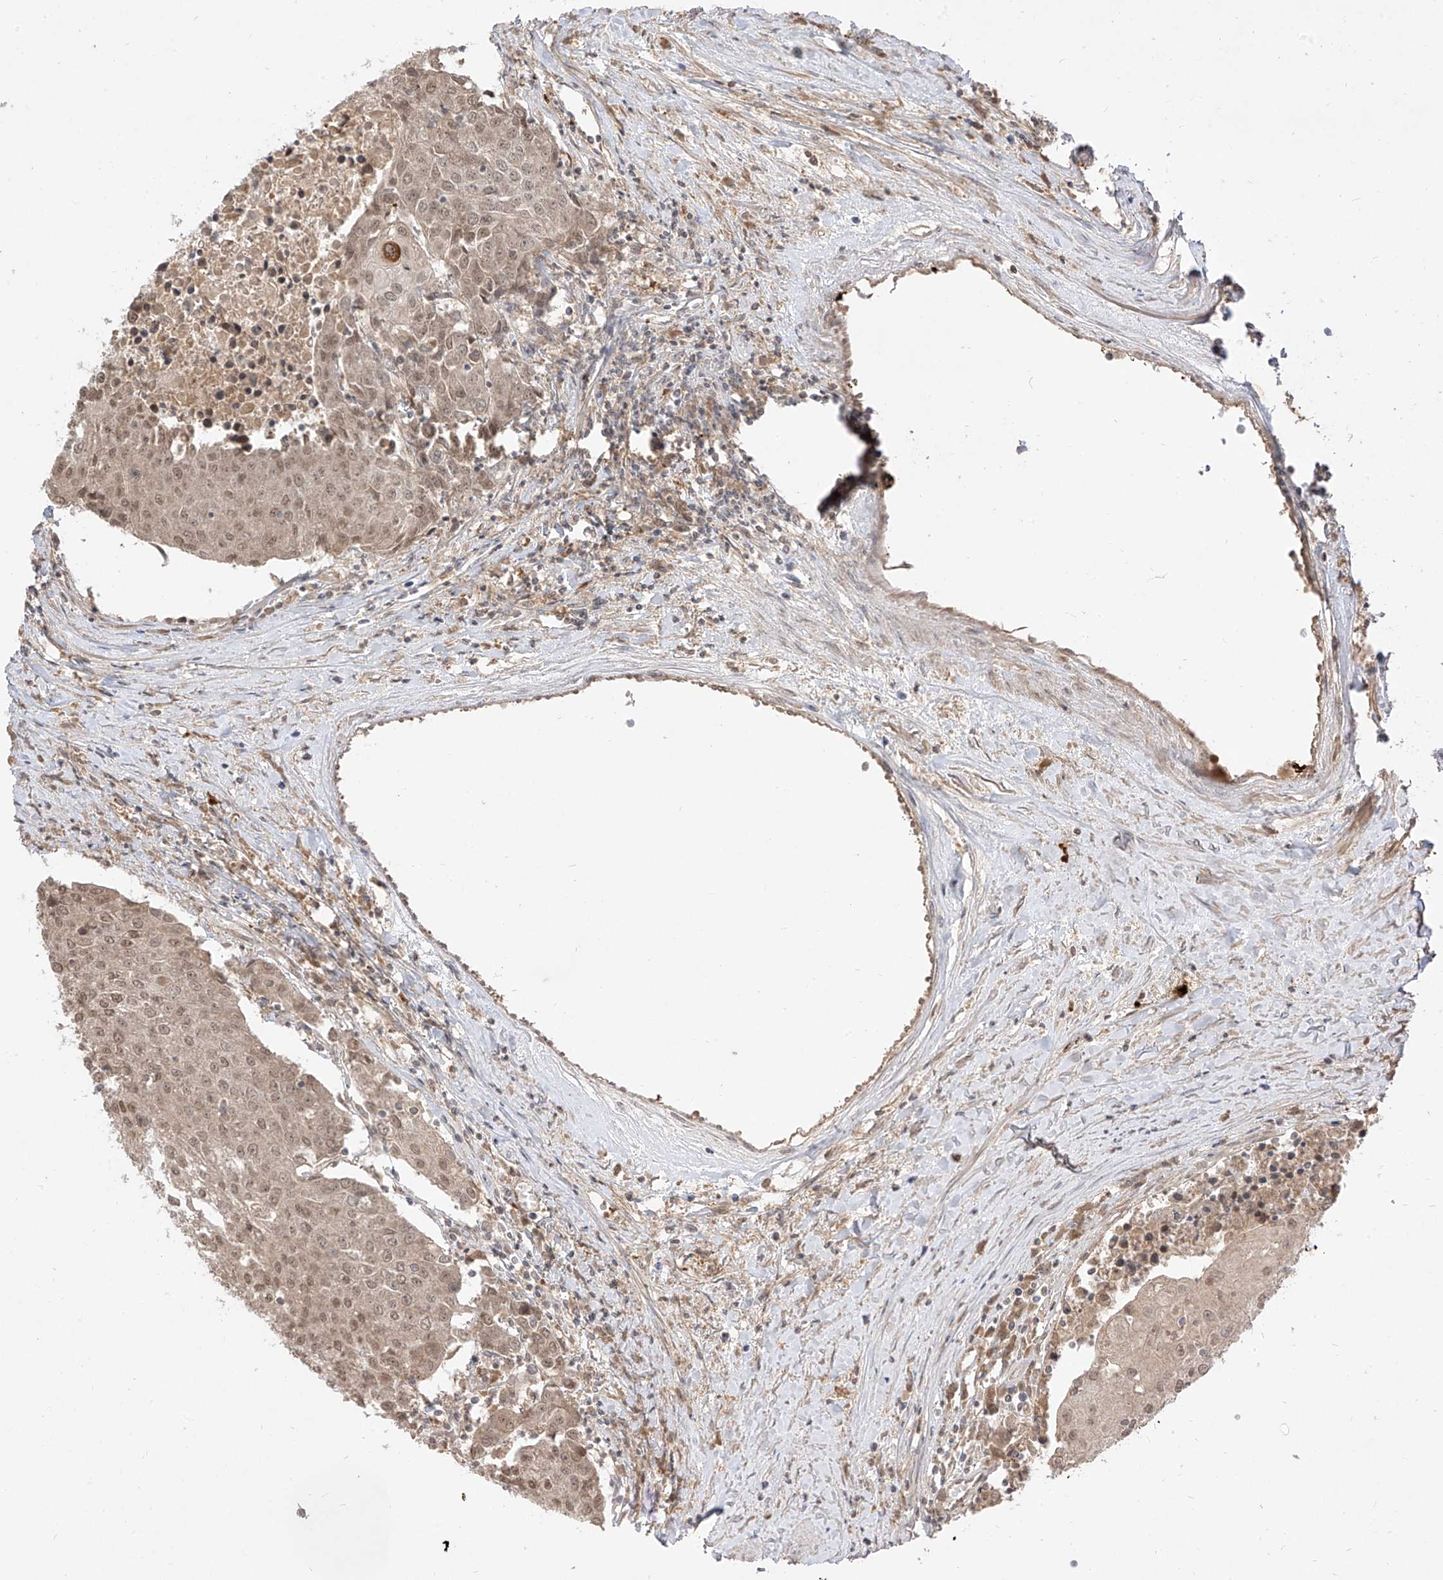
{"staining": {"intensity": "weak", "quantity": ">75%", "location": "nuclear"}, "tissue": "urothelial cancer", "cell_type": "Tumor cells", "image_type": "cancer", "snomed": [{"axis": "morphology", "description": "Urothelial carcinoma, High grade"}, {"axis": "topography", "description": "Urinary bladder"}], "caption": "IHC photomicrograph of urothelial cancer stained for a protein (brown), which displays low levels of weak nuclear positivity in approximately >75% of tumor cells.", "gene": "LCOR", "patient": {"sex": "female", "age": 85}}